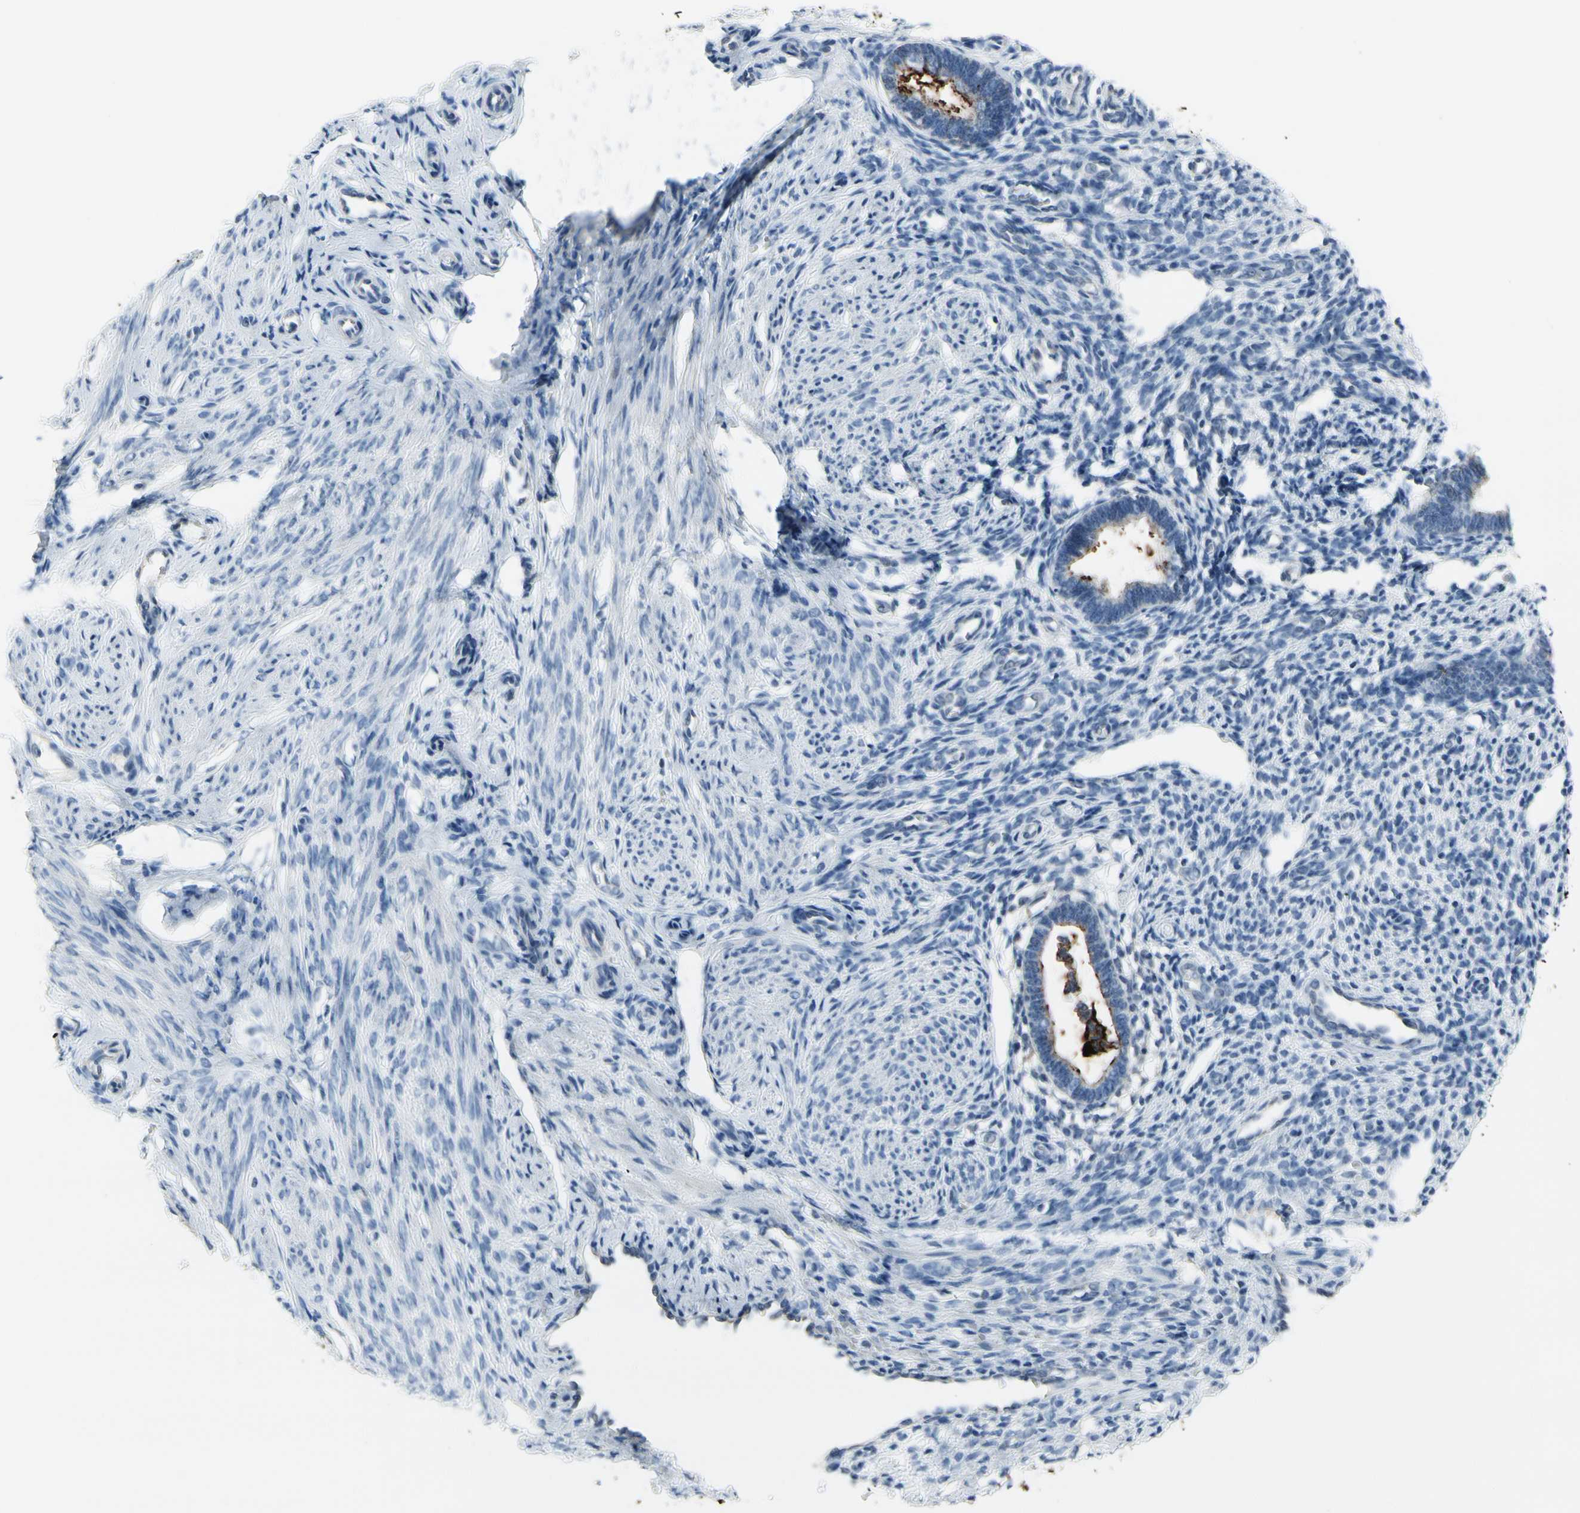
{"staining": {"intensity": "negative", "quantity": "none", "location": "none"}, "tissue": "endometrium", "cell_type": "Cells in endometrial stroma", "image_type": "normal", "snomed": [{"axis": "morphology", "description": "Normal tissue, NOS"}, {"axis": "topography", "description": "Endometrium"}], "caption": "Human endometrium stained for a protein using immunohistochemistry (IHC) shows no expression in cells in endometrial stroma.", "gene": "MUC5B", "patient": {"sex": "female", "age": 27}}